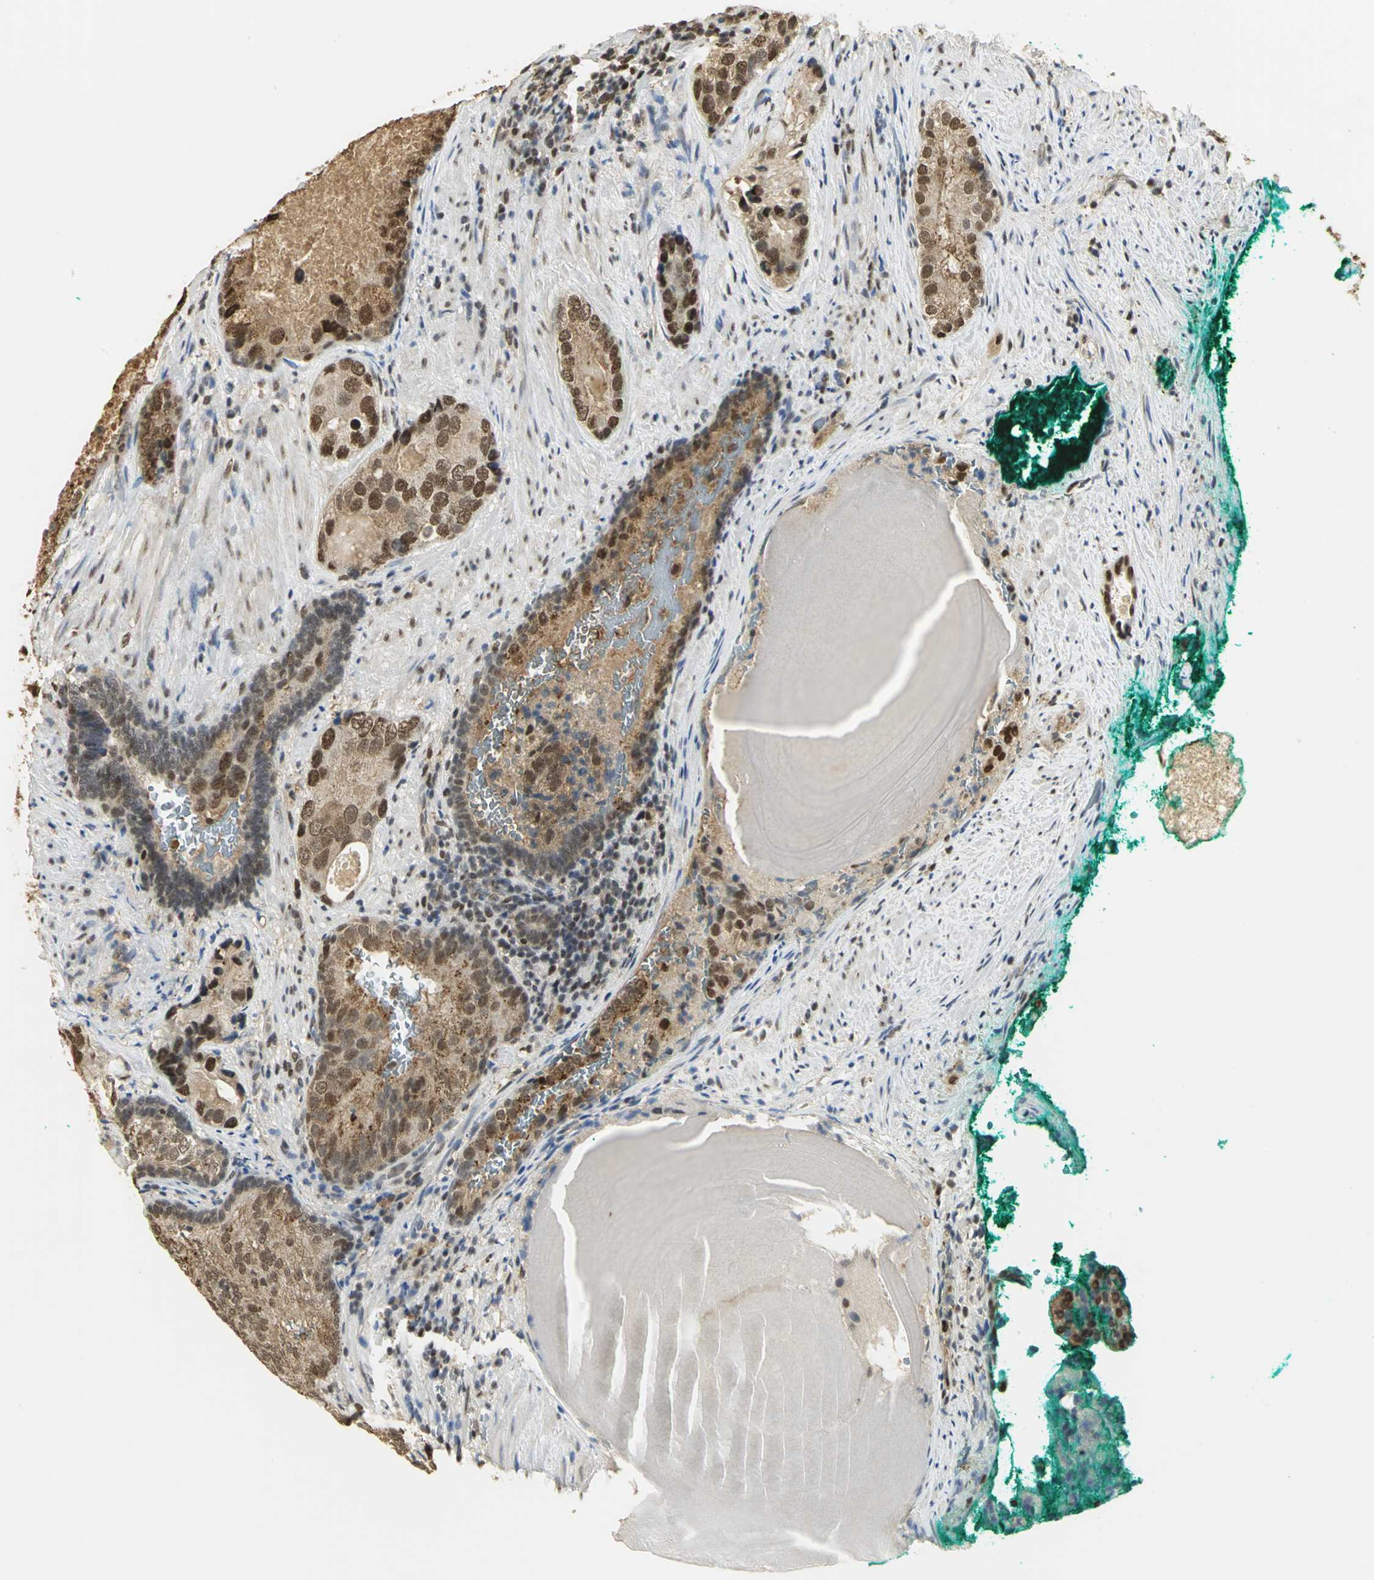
{"staining": {"intensity": "strong", "quantity": ">75%", "location": "cytoplasmic/membranous,nuclear"}, "tissue": "prostate cancer", "cell_type": "Tumor cells", "image_type": "cancer", "snomed": [{"axis": "morphology", "description": "Adenocarcinoma, High grade"}, {"axis": "topography", "description": "Prostate"}], "caption": "Immunohistochemical staining of human high-grade adenocarcinoma (prostate) exhibits high levels of strong cytoplasmic/membranous and nuclear staining in approximately >75% of tumor cells. The protein of interest is stained brown, and the nuclei are stained in blue (DAB IHC with brightfield microscopy, high magnification).", "gene": "SET", "patient": {"sex": "male", "age": 66}}